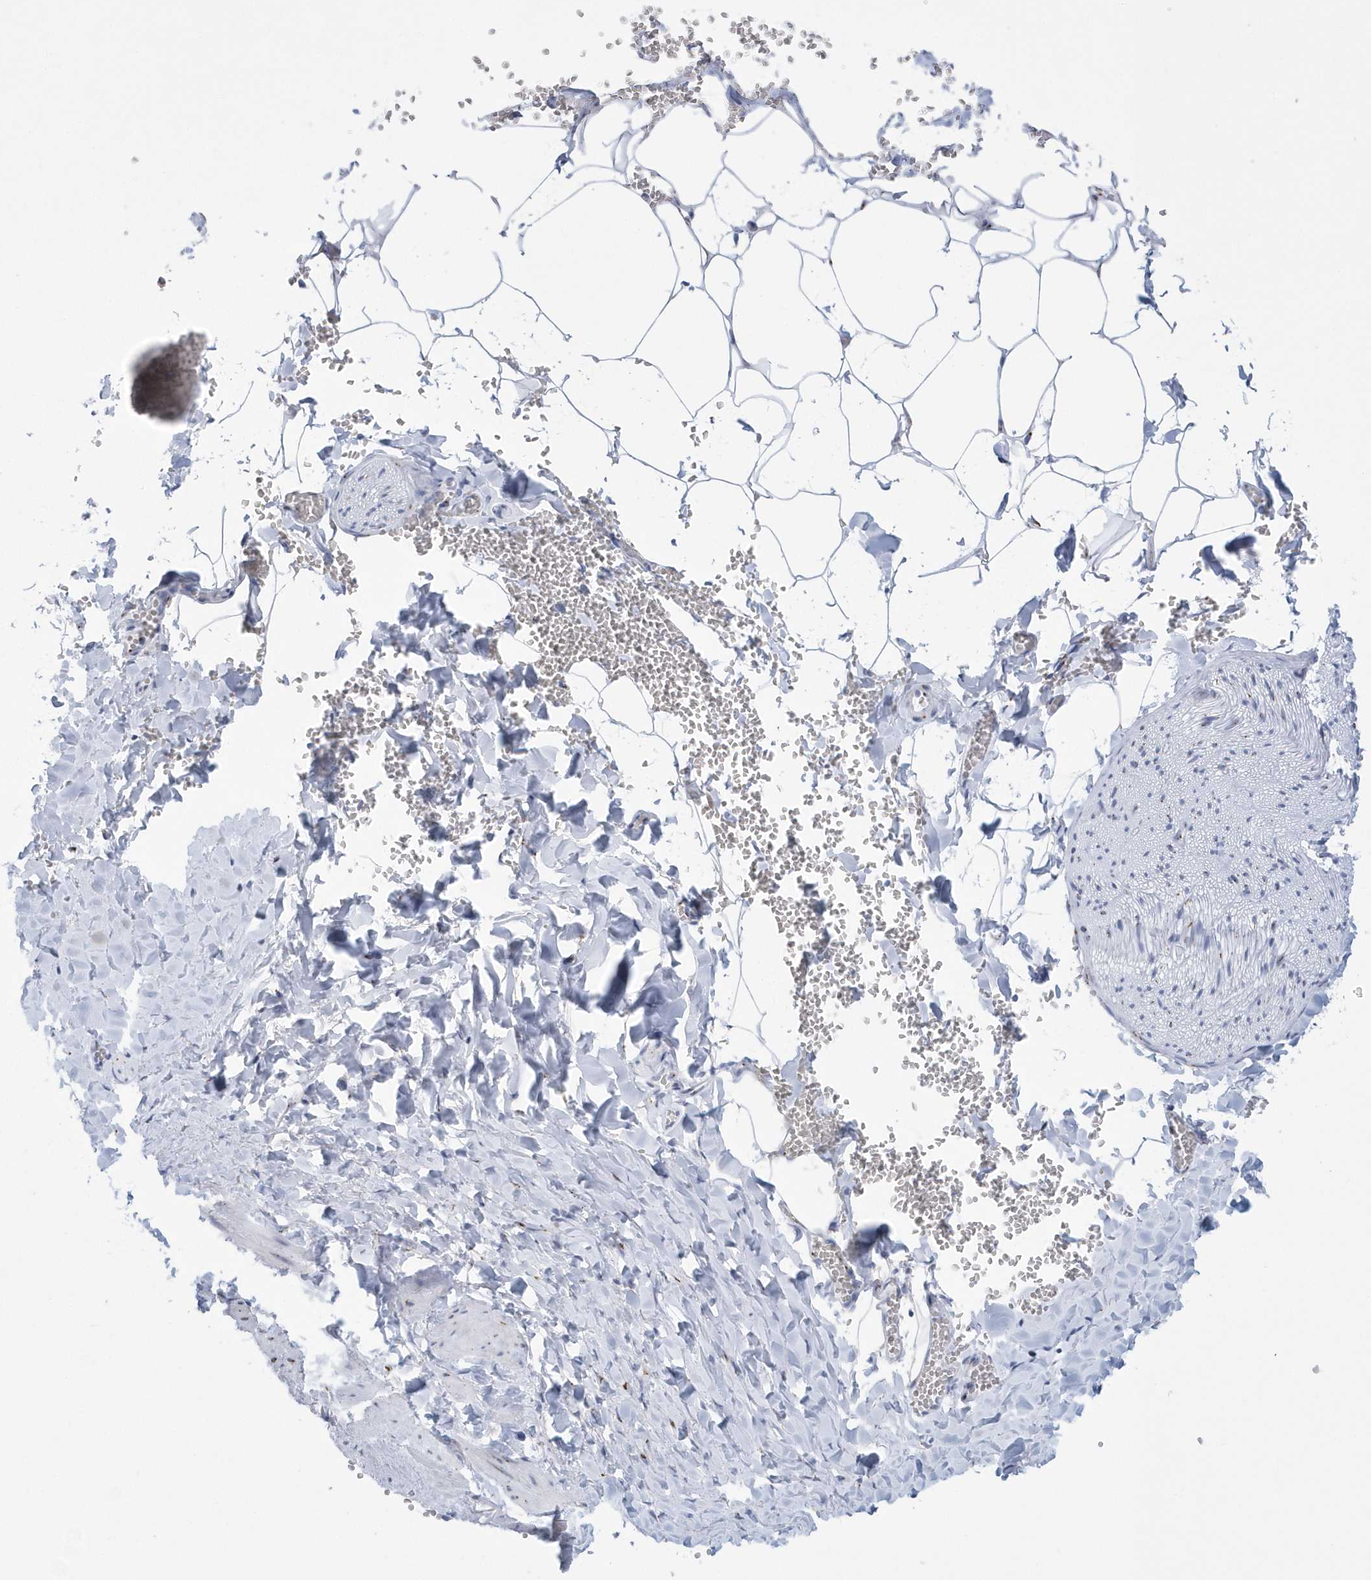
{"staining": {"intensity": "strong", "quantity": "<25%", "location": "cytoplasmic/membranous"}, "tissue": "adipose tissue", "cell_type": "Adipocytes", "image_type": "normal", "snomed": [{"axis": "morphology", "description": "Normal tissue, NOS"}, {"axis": "topography", "description": "Gallbladder"}, {"axis": "topography", "description": "Peripheral nerve tissue"}], "caption": "Immunohistochemistry (IHC) (DAB) staining of normal human adipose tissue demonstrates strong cytoplasmic/membranous protein staining in about <25% of adipocytes. The staining is performed using DAB brown chromogen to label protein expression. The nuclei are counter-stained blue using hematoxylin.", "gene": "SLX9", "patient": {"sex": "male", "age": 38}}